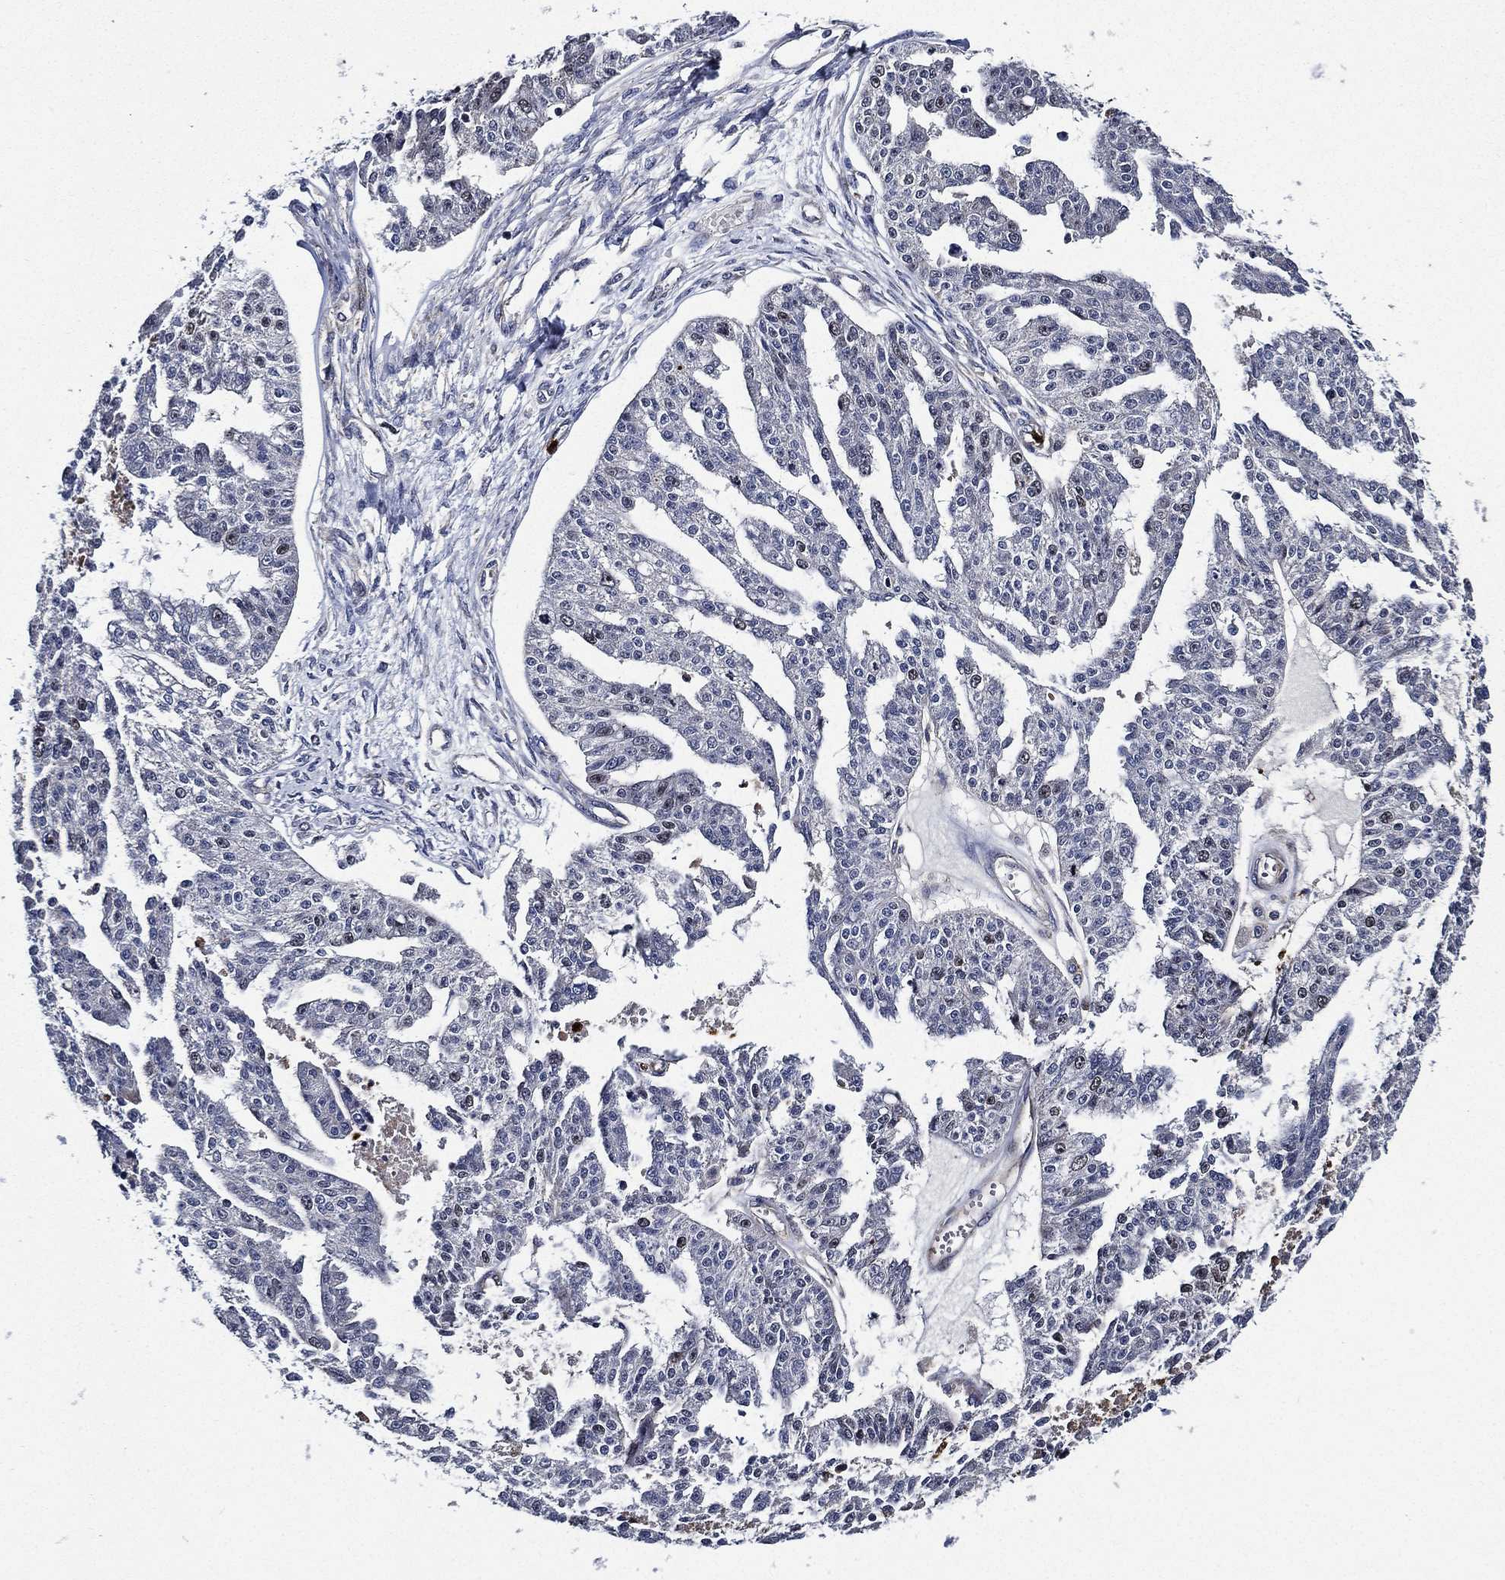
{"staining": {"intensity": "negative", "quantity": "none", "location": "none"}, "tissue": "ovarian cancer", "cell_type": "Tumor cells", "image_type": "cancer", "snomed": [{"axis": "morphology", "description": "Cystadenocarcinoma, serous, NOS"}, {"axis": "topography", "description": "Ovary"}], "caption": "Ovarian cancer stained for a protein using IHC exhibits no staining tumor cells.", "gene": "KIF20B", "patient": {"sex": "female", "age": 58}}